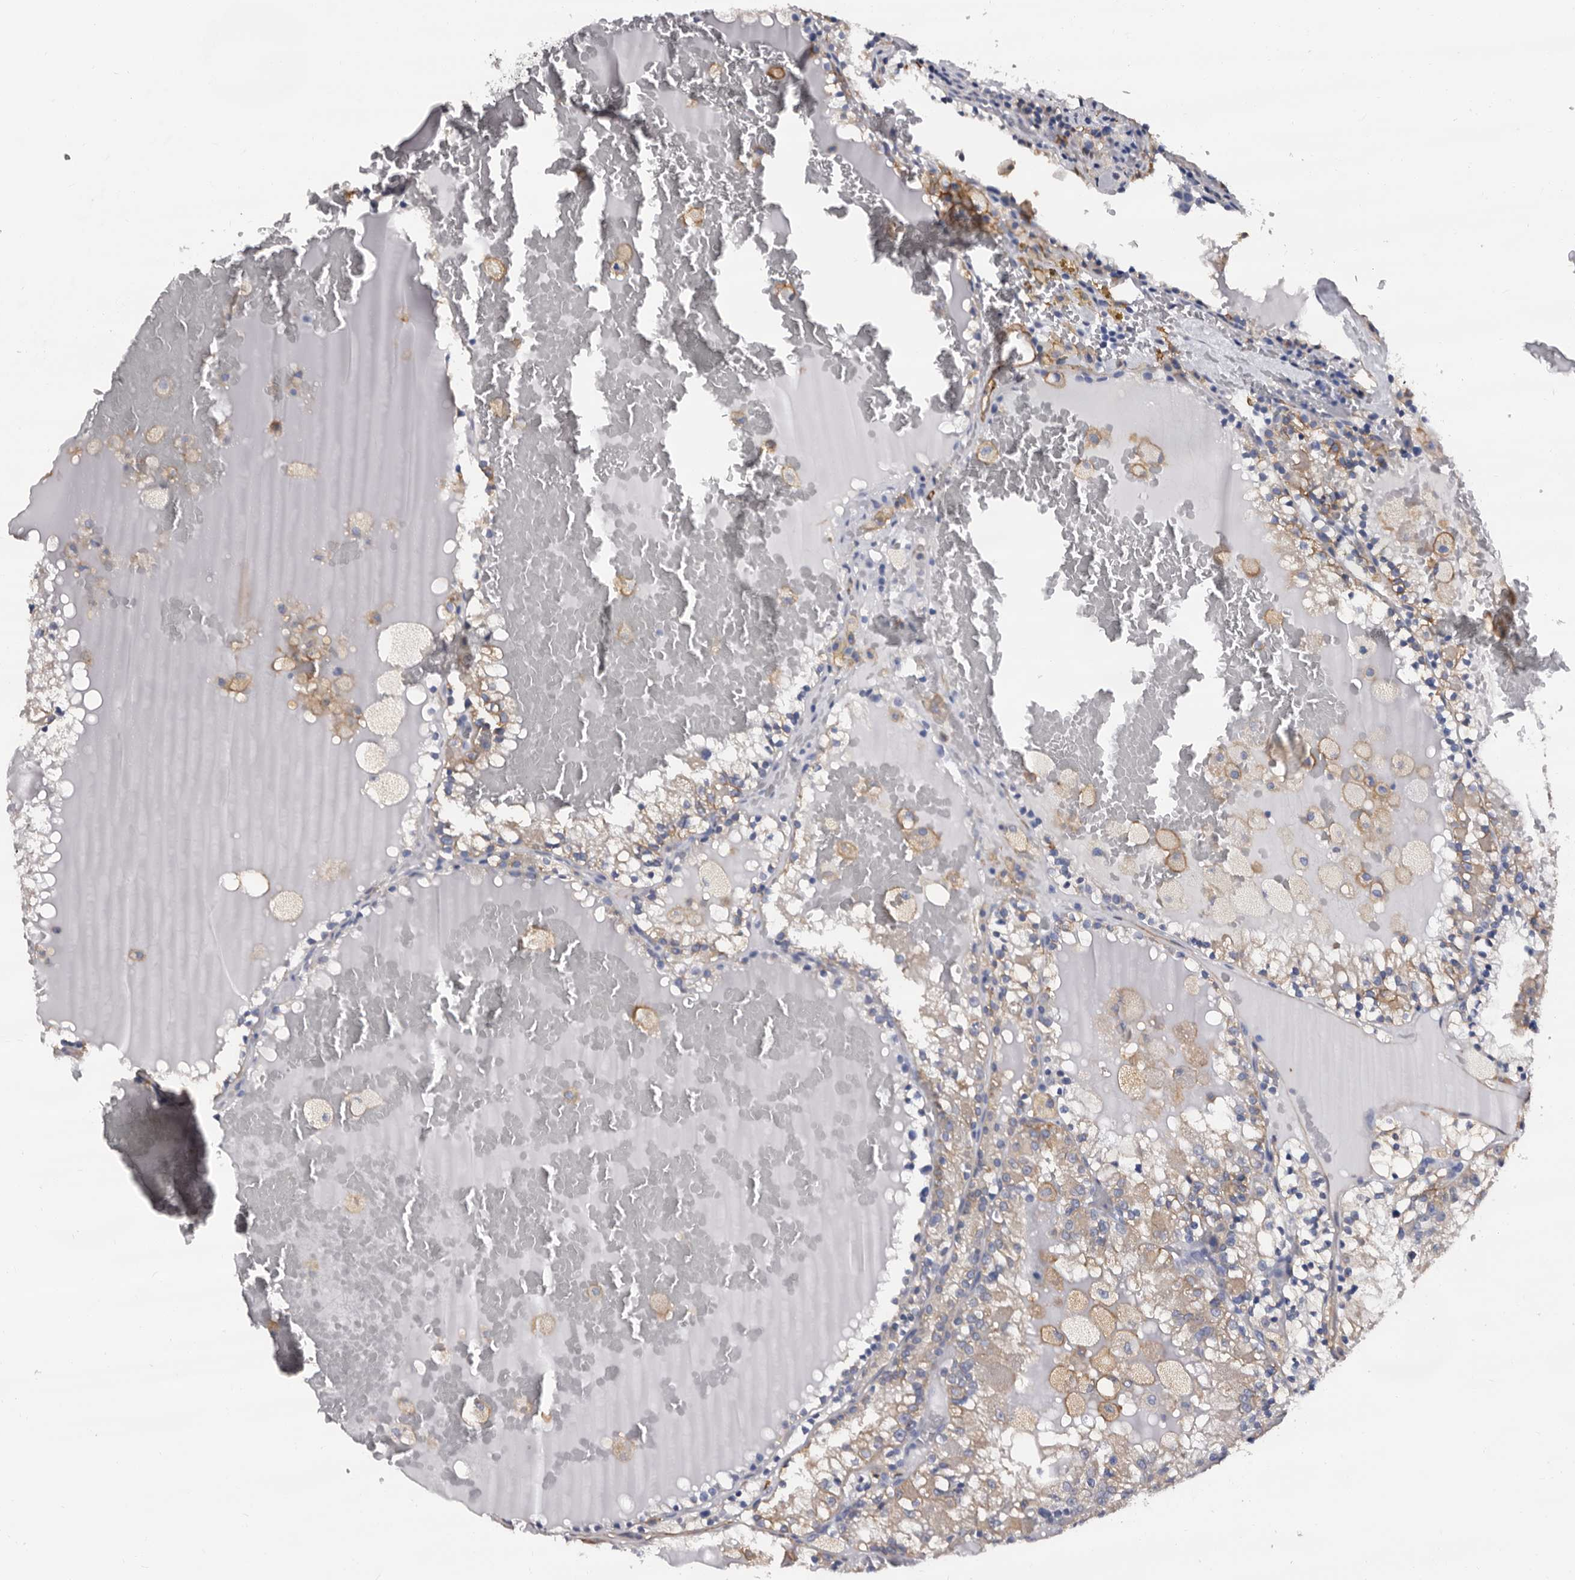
{"staining": {"intensity": "weak", "quantity": "25%-75%", "location": "cytoplasmic/membranous"}, "tissue": "renal cancer", "cell_type": "Tumor cells", "image_type": "cancer", "snomed": [{"axis": "morphology", "description": "Adenocarcinoma, NOS"}, {"axis": "topography", "description": "Kidney"}], "caption": "This photomicrograph displays renal cancer (adenocarcinoma) stained with IHC to label a protein in brown. The cytoplasmic/membranous of tumor cells show weak positivity for the protein. Nuclei are counter-stained blue.", "gene": "EPB41L3", "patient": {"sex": "female", "age": 56}}